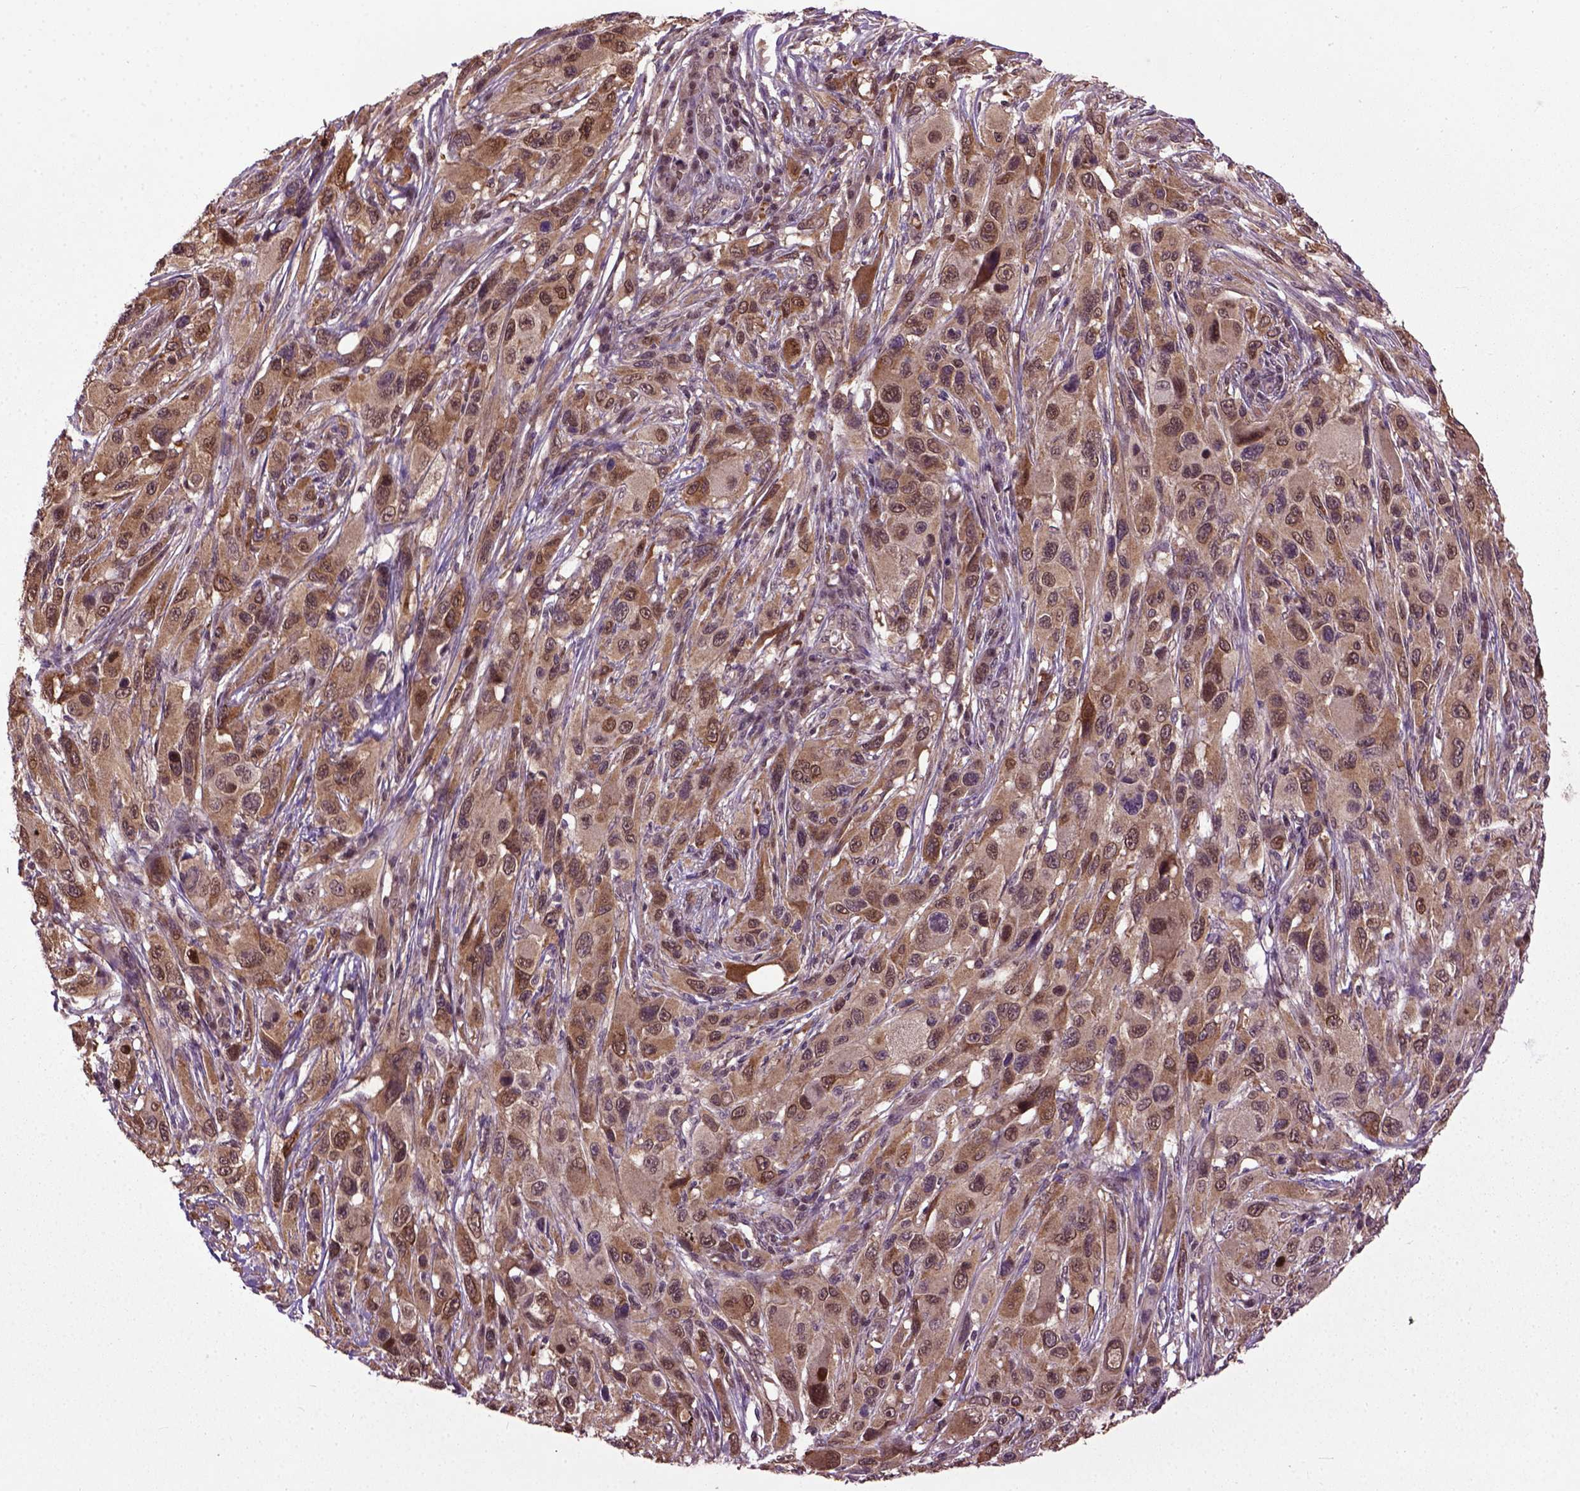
{"staining": {"intensity": "moderate", "quantity": ">75%", "location": "cytoplasmic/membranous,nuclear"}, "tissue": "melanoma", "cell_type": "Tumor cells", "image_type": "cancer", "snomed": [{"axis": "morphology", "description": "Malignant melanoma, NOS"}, {"axis": "topography", "description": "Skin"}], "caption": "Brown immunohistochemical staining in human malignant melanoma displays moderate cytoplasmic/membranous and nuclear staining in about >75% of tumor cells.", "gene": "UBA3", "patient": {"sex": "male", "age": 53}}